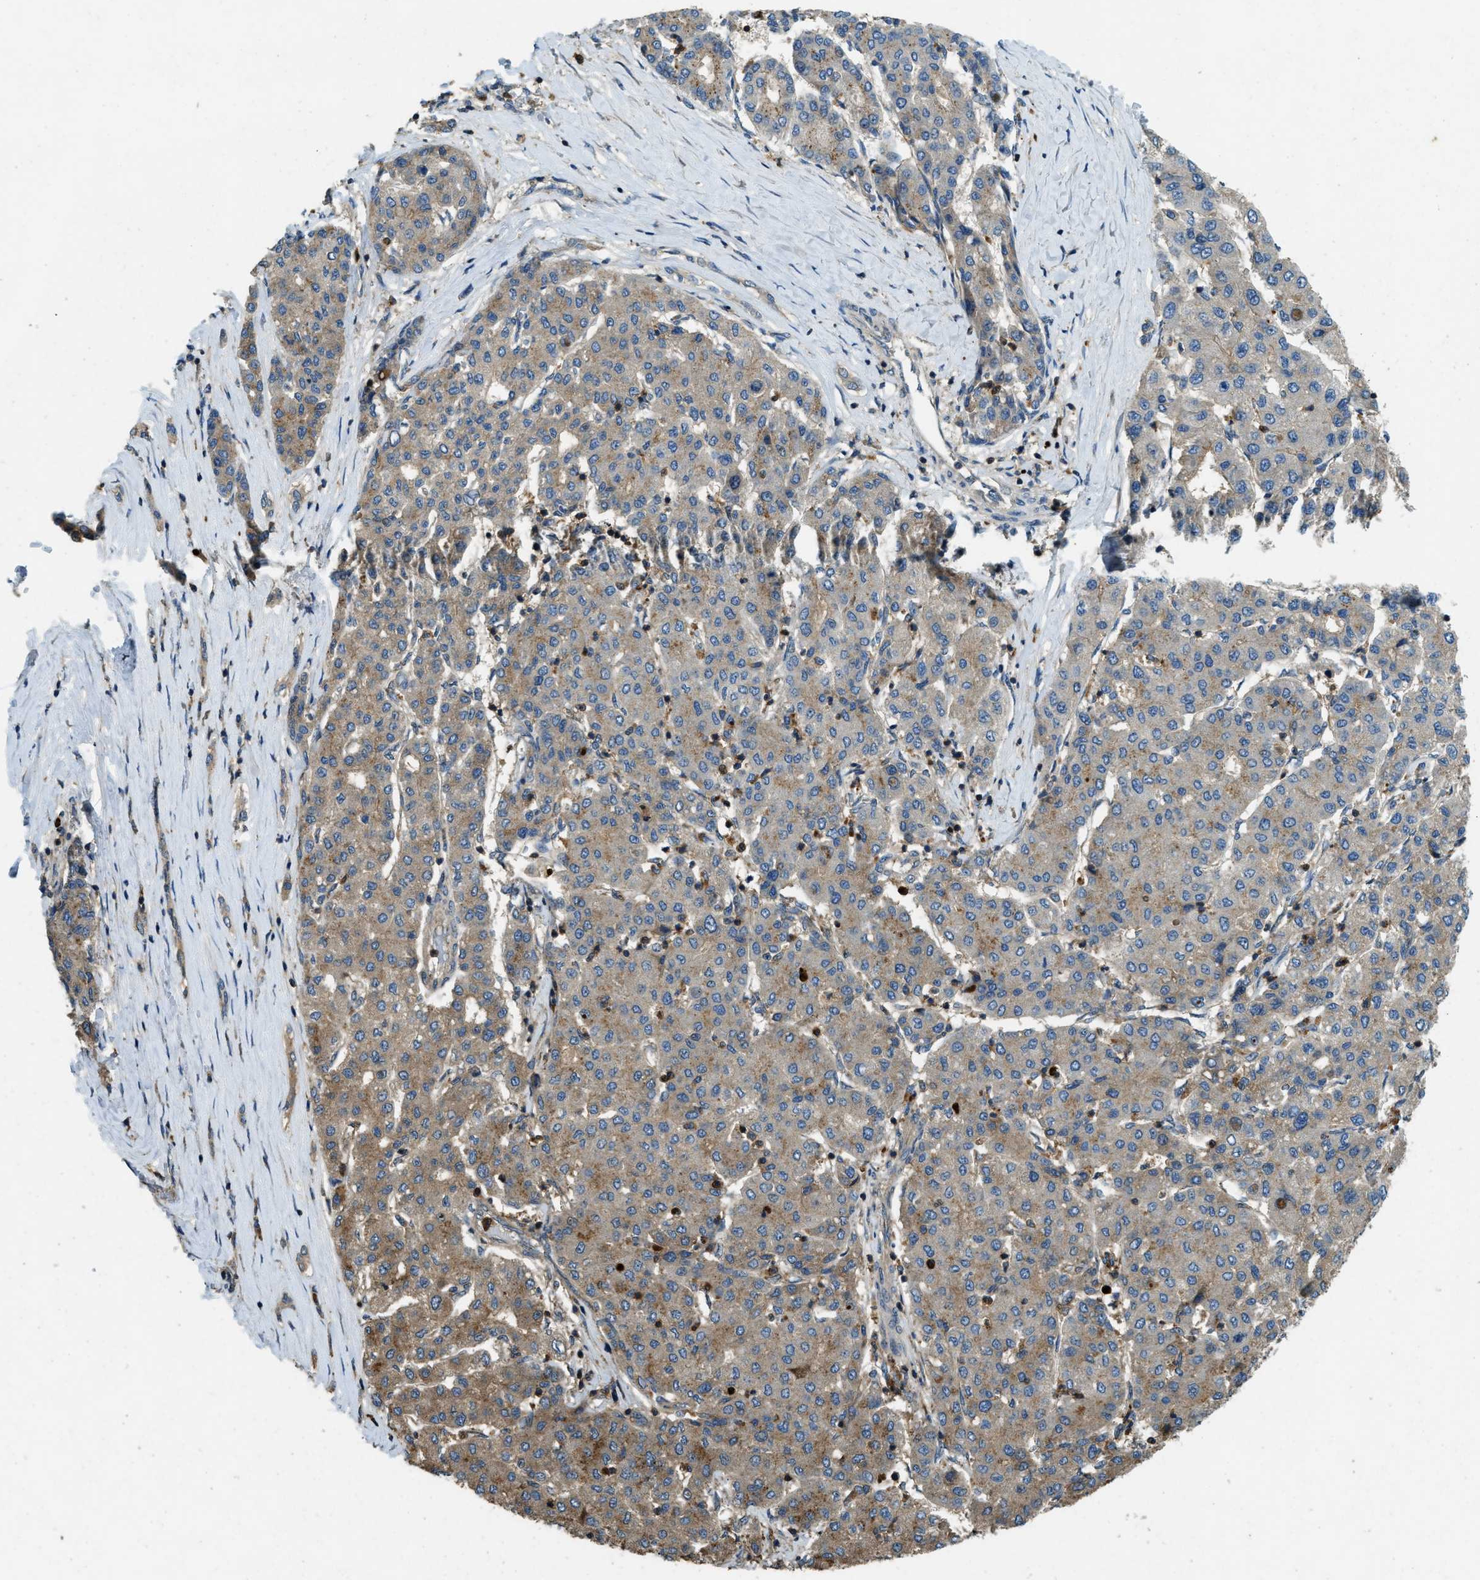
{"staining": {"intensity": "weak", "quantity": "25%-75%", "location": "cytoplasmic/membranous"}, "tissue": "liver cancer", "cell_type": "Tumor cells", "image_type": "cancer", "snomed": [{"axis": "morphology", "description": "Carcinoma, Hepatocellular, NOS"}, {"axis": "topography", "description": "Liver"}], "caption": "DAB immunohistochemical staining of hepatocellular carcinoma (liver) displays weak cytoplasmic/membranous protein positivity in about 25%-75% of tumor cells.", "gene": "ATP8B1", "patient": {"sex": "male", "age": 65}}